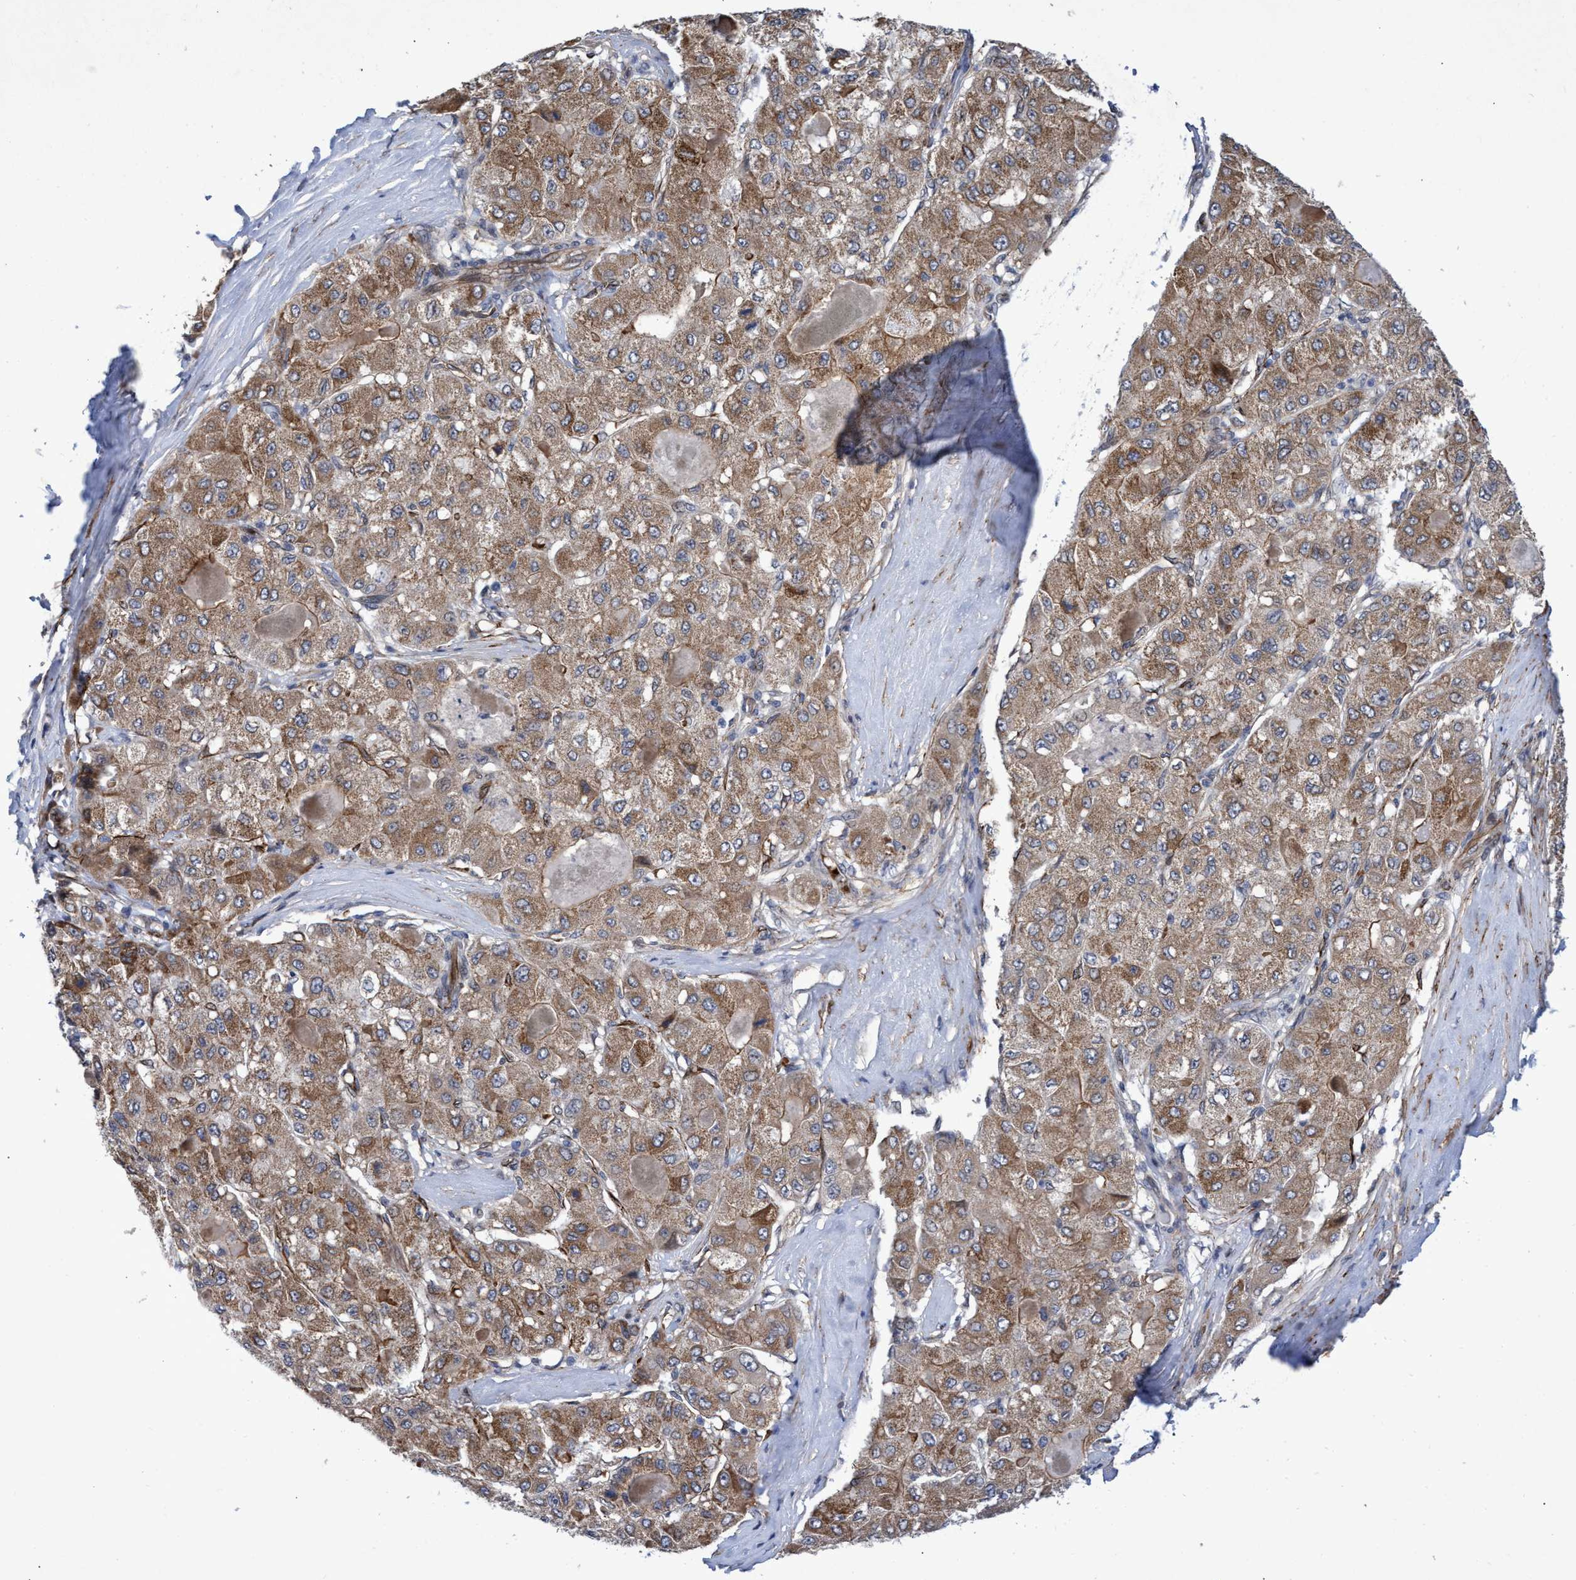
{"staining": {"intensity": "moderate", "quantity": ">75%", "location": "cytoplasmic/membranous"}, "tissue": "liver cancer", "cell_type": "Tumor cells", "image_type": "cancer", "snomed": [{"axis": "morphology", "description": "Carcinoma, Hepatocellular, NOS"}, {"axis": "topography", "description": "Liver"}], "caption": "Moderate cytoplasmic/membranous expression for a protein is appreciated in approximately >75% of tumor cells of liver cancer (hepatocellular carcinoma) using immunohistochemistry (IHC).", "gene": "ZNF750", "patient": {"sex": "male", "age": 80}}